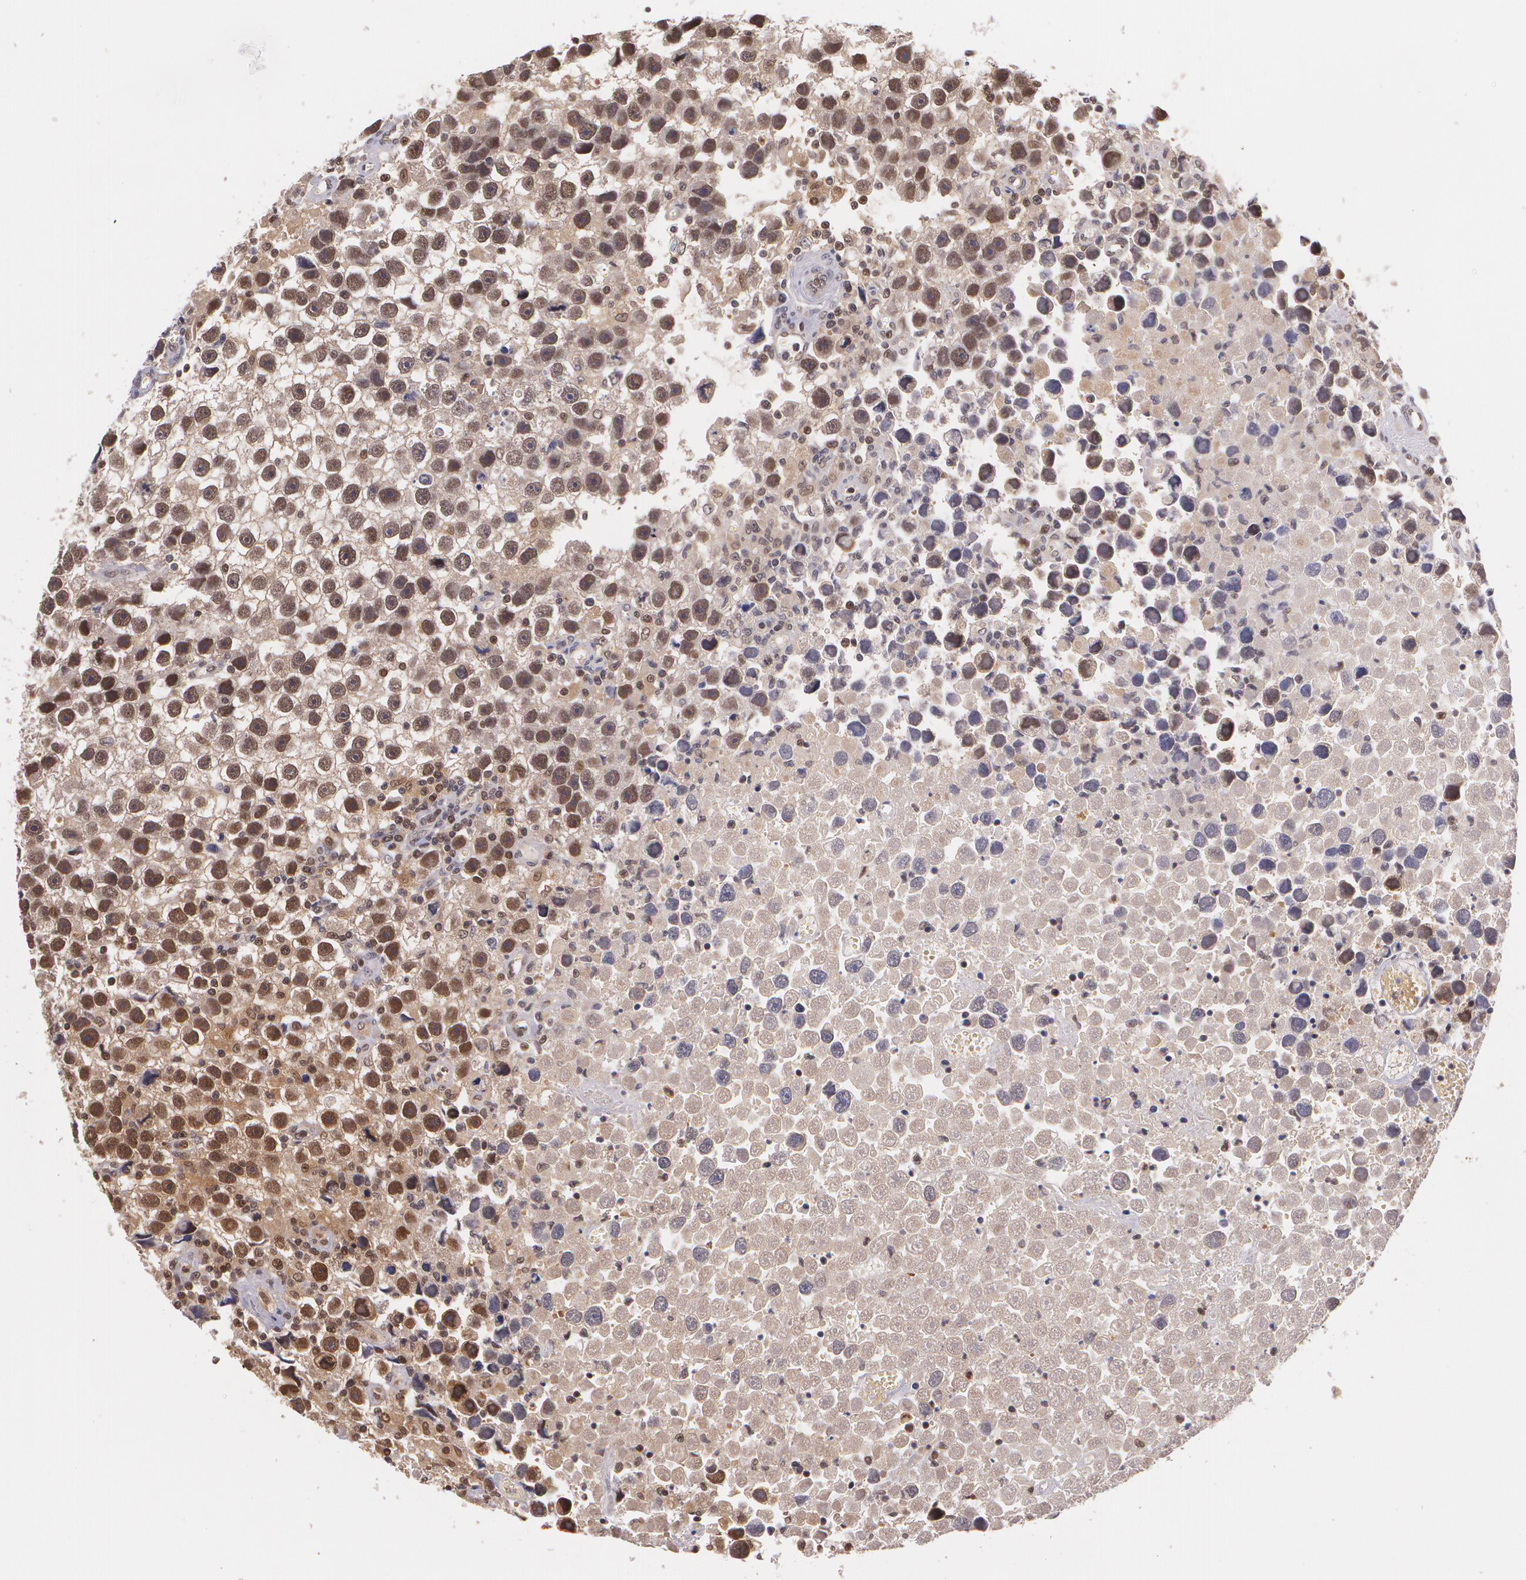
{"staining": {"intensity": "moderate", "quantity": ">75%", "location": "cytoplasmic/membranous,nuclear"}, "tissue": "testis cancer", "cell_type": "Tumor cells", "image_type": "cancer", "snomed": [{"axis": "morphology", "description": "Seminoma, NOS"}, {"axis": "topography", "description": "Testis"}], "caption": "A micrograph showing moderate cytoplasmic/membranous and nuclear staining in approximately >75% of tumor cells in testis cancer (seminoma), as visualized by brown immunohistochemical staining.", "gene": "CUL2", "patient": {"sex": "male", "age": 43}}